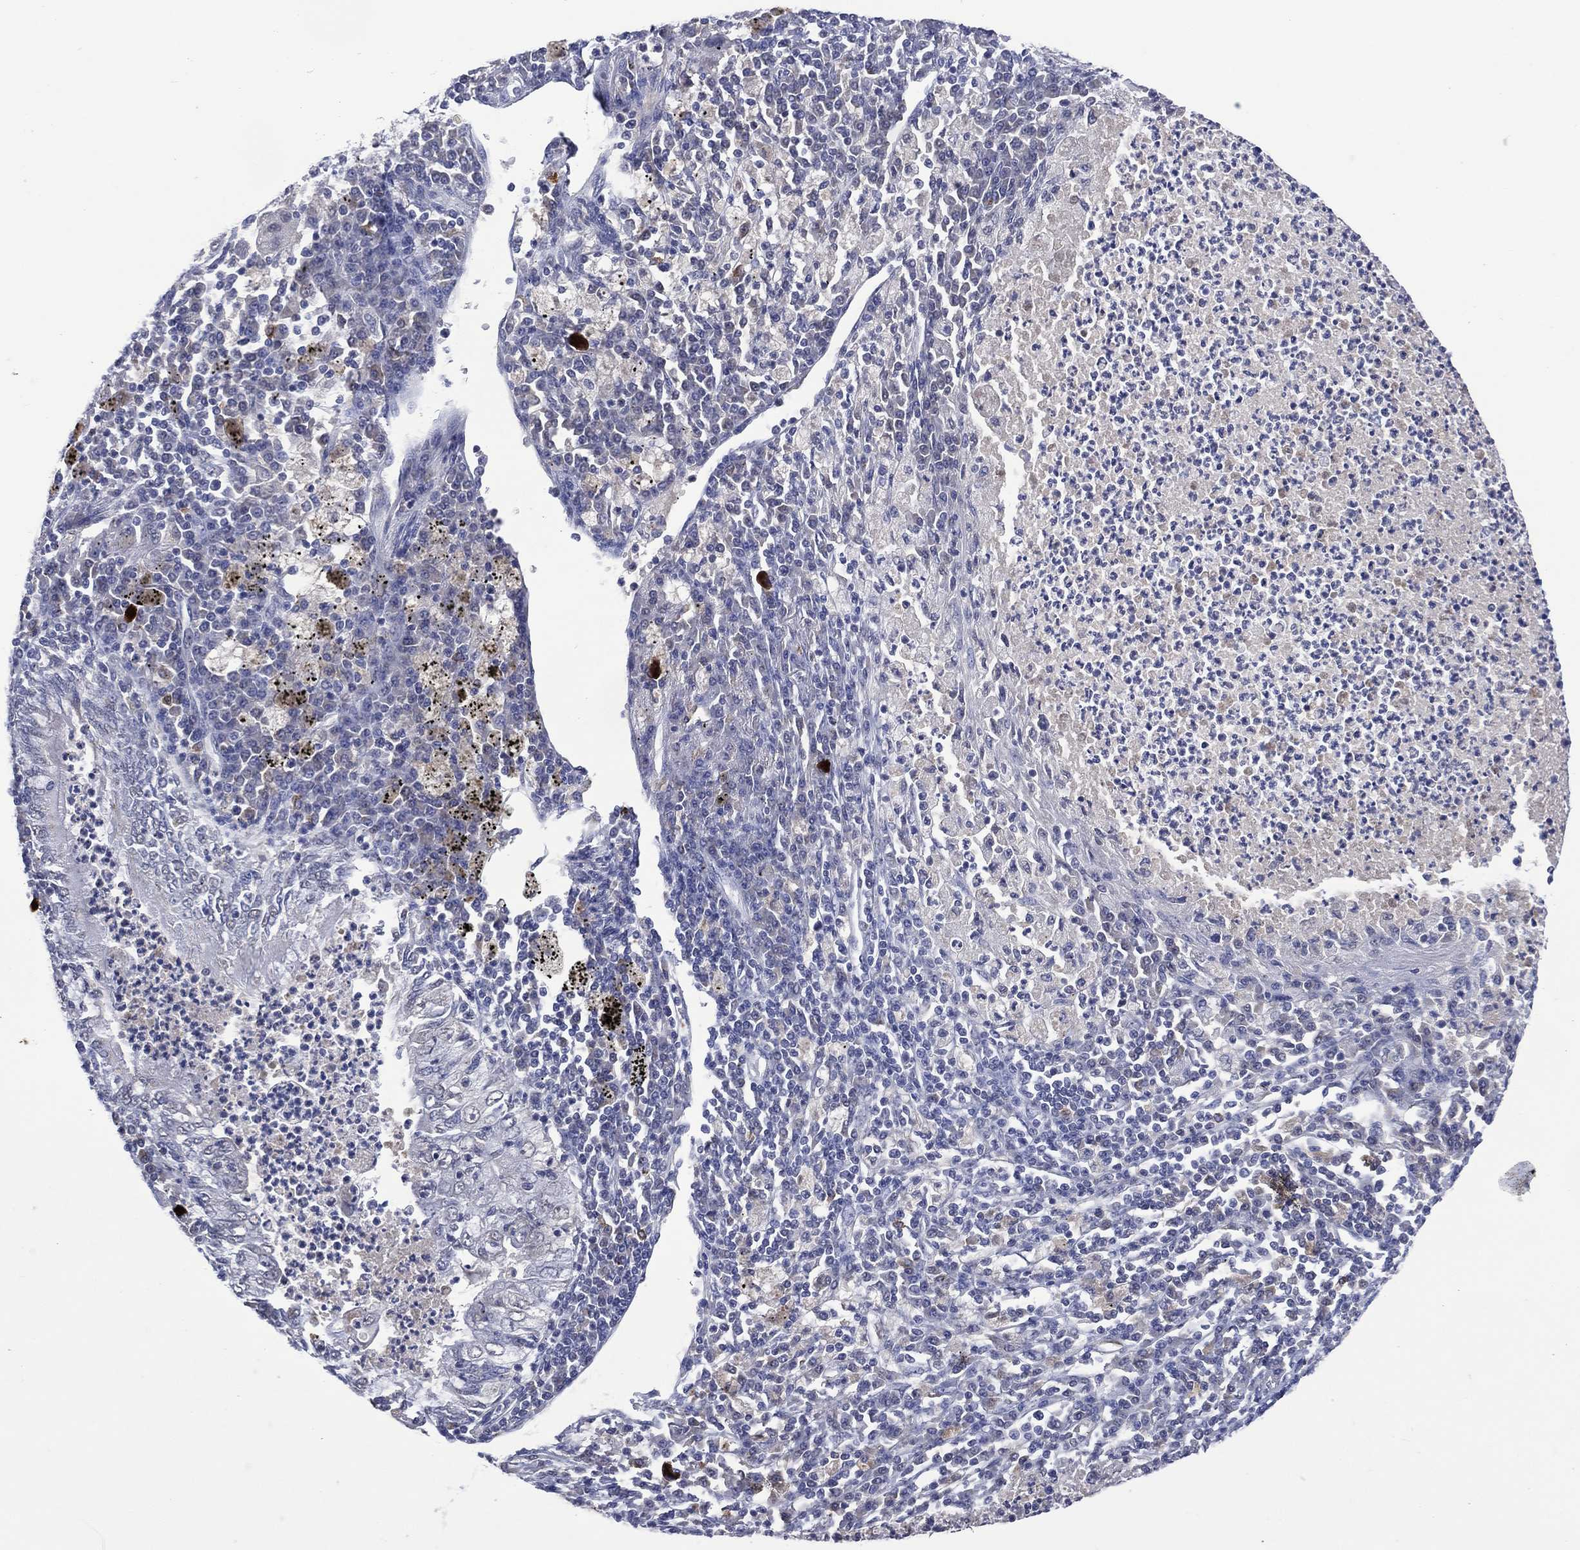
{"staining": {"intensity": "negative", "quantity": "none", "location": "none"}, "tissue": "lung cancer", "cell_type": "Tumor cells", "image_type": "cancer", "snomed": [{"axis": "morphology", "description": "Adenocarcinoma, NOS"}, {"axis": "topography", "description": "Lung"}], "caption": "This is an immunohistochemistry histopathology image of lung cancer. There is no staining in tumor cells.", "gene": "ASB10", "patient": {"sex": "female", "age": 73}}